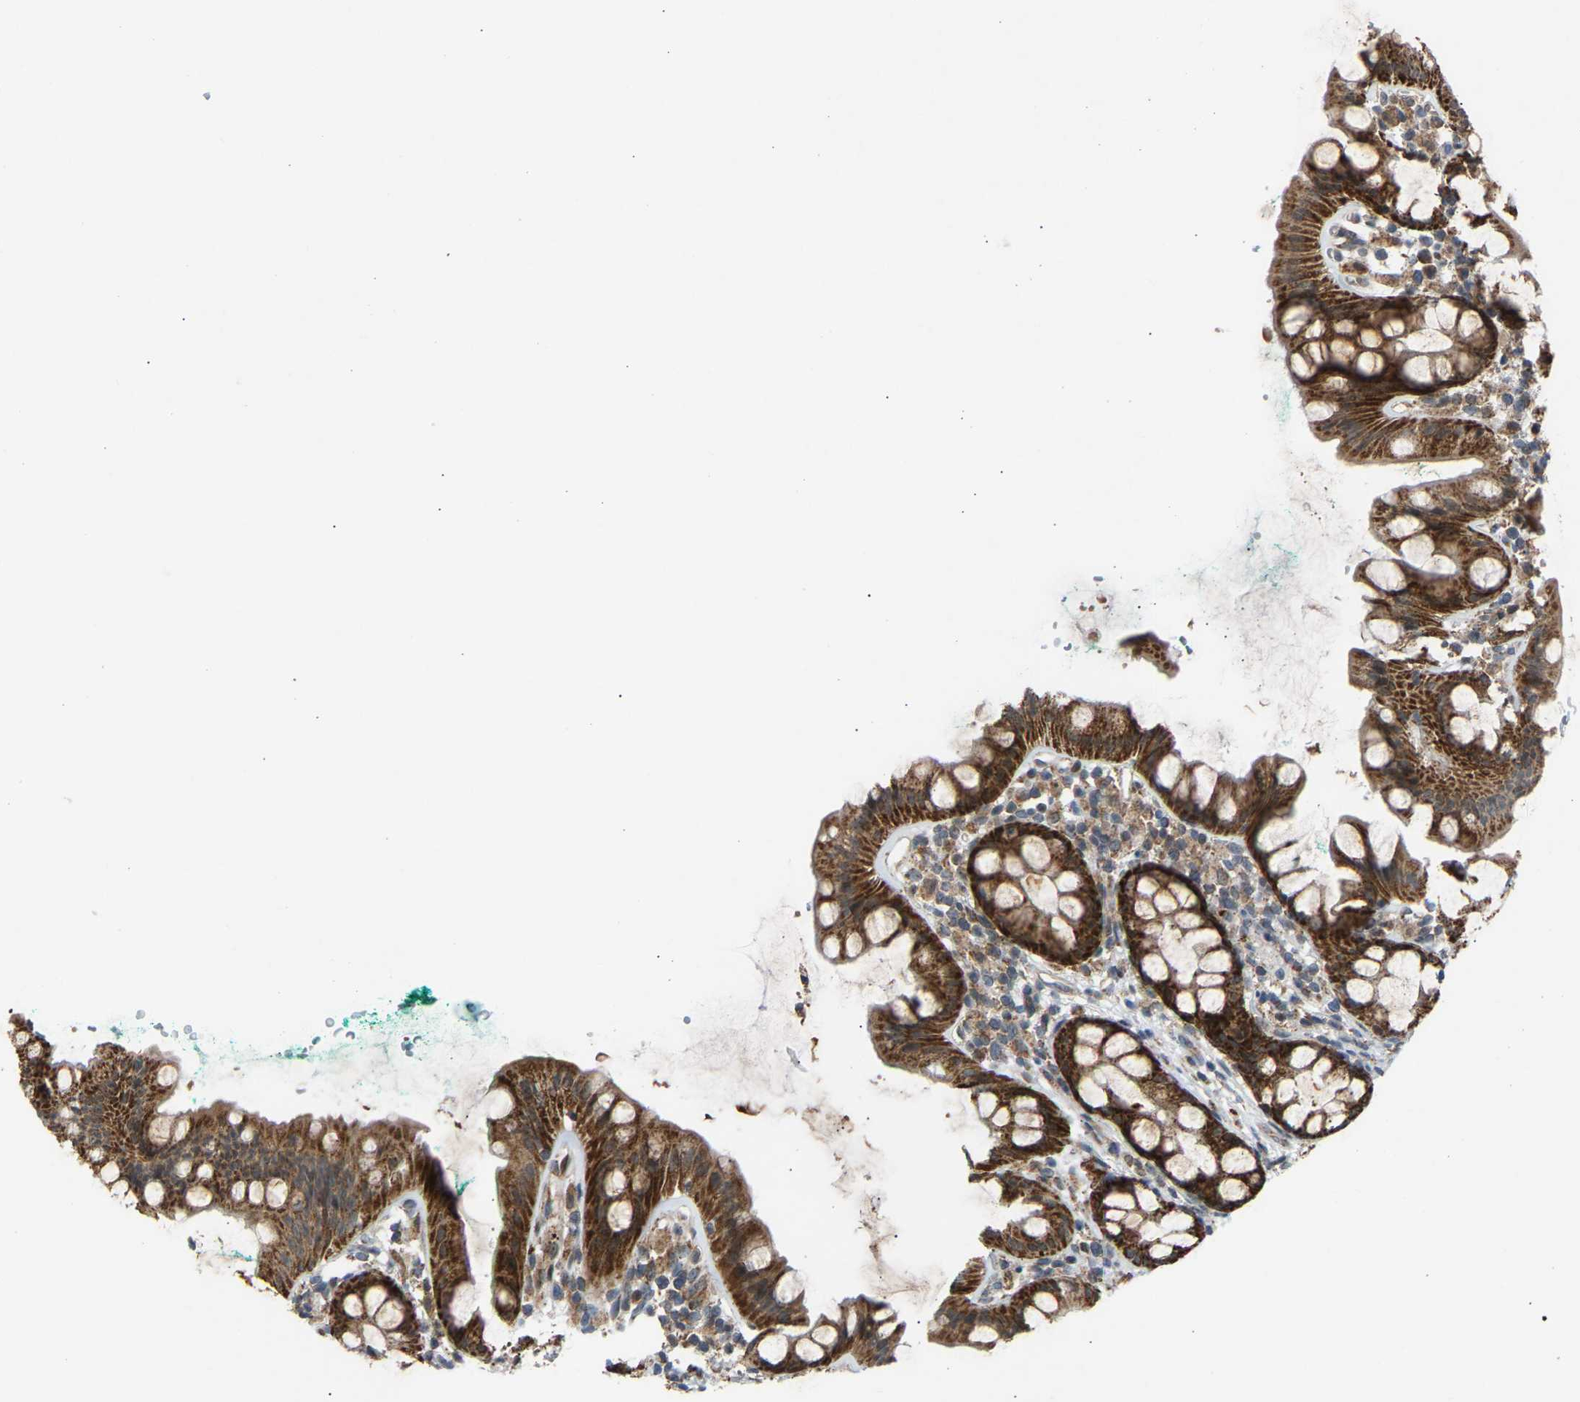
{"staining": {"intensity": "strong", "quantity": ">75%", "location": "cytoplasmic/membranous"}, "tissue": "rectum", "cell_type": "Glandular cells", "image_type": "normal", "snomed": [{"axis": "morphology", "description": "Normal tissue, NOS"}, {"axis": "topography", "description": "Rectum"}], "caption": "This histopathology image displays immunohistochemistry staining of benign rectum, with high strong cytoplasmic/membranous positivity in approximately >75% of glandular cells.", "gene": "SLIRP", "patient": {"sex": "female", "age": 65}}